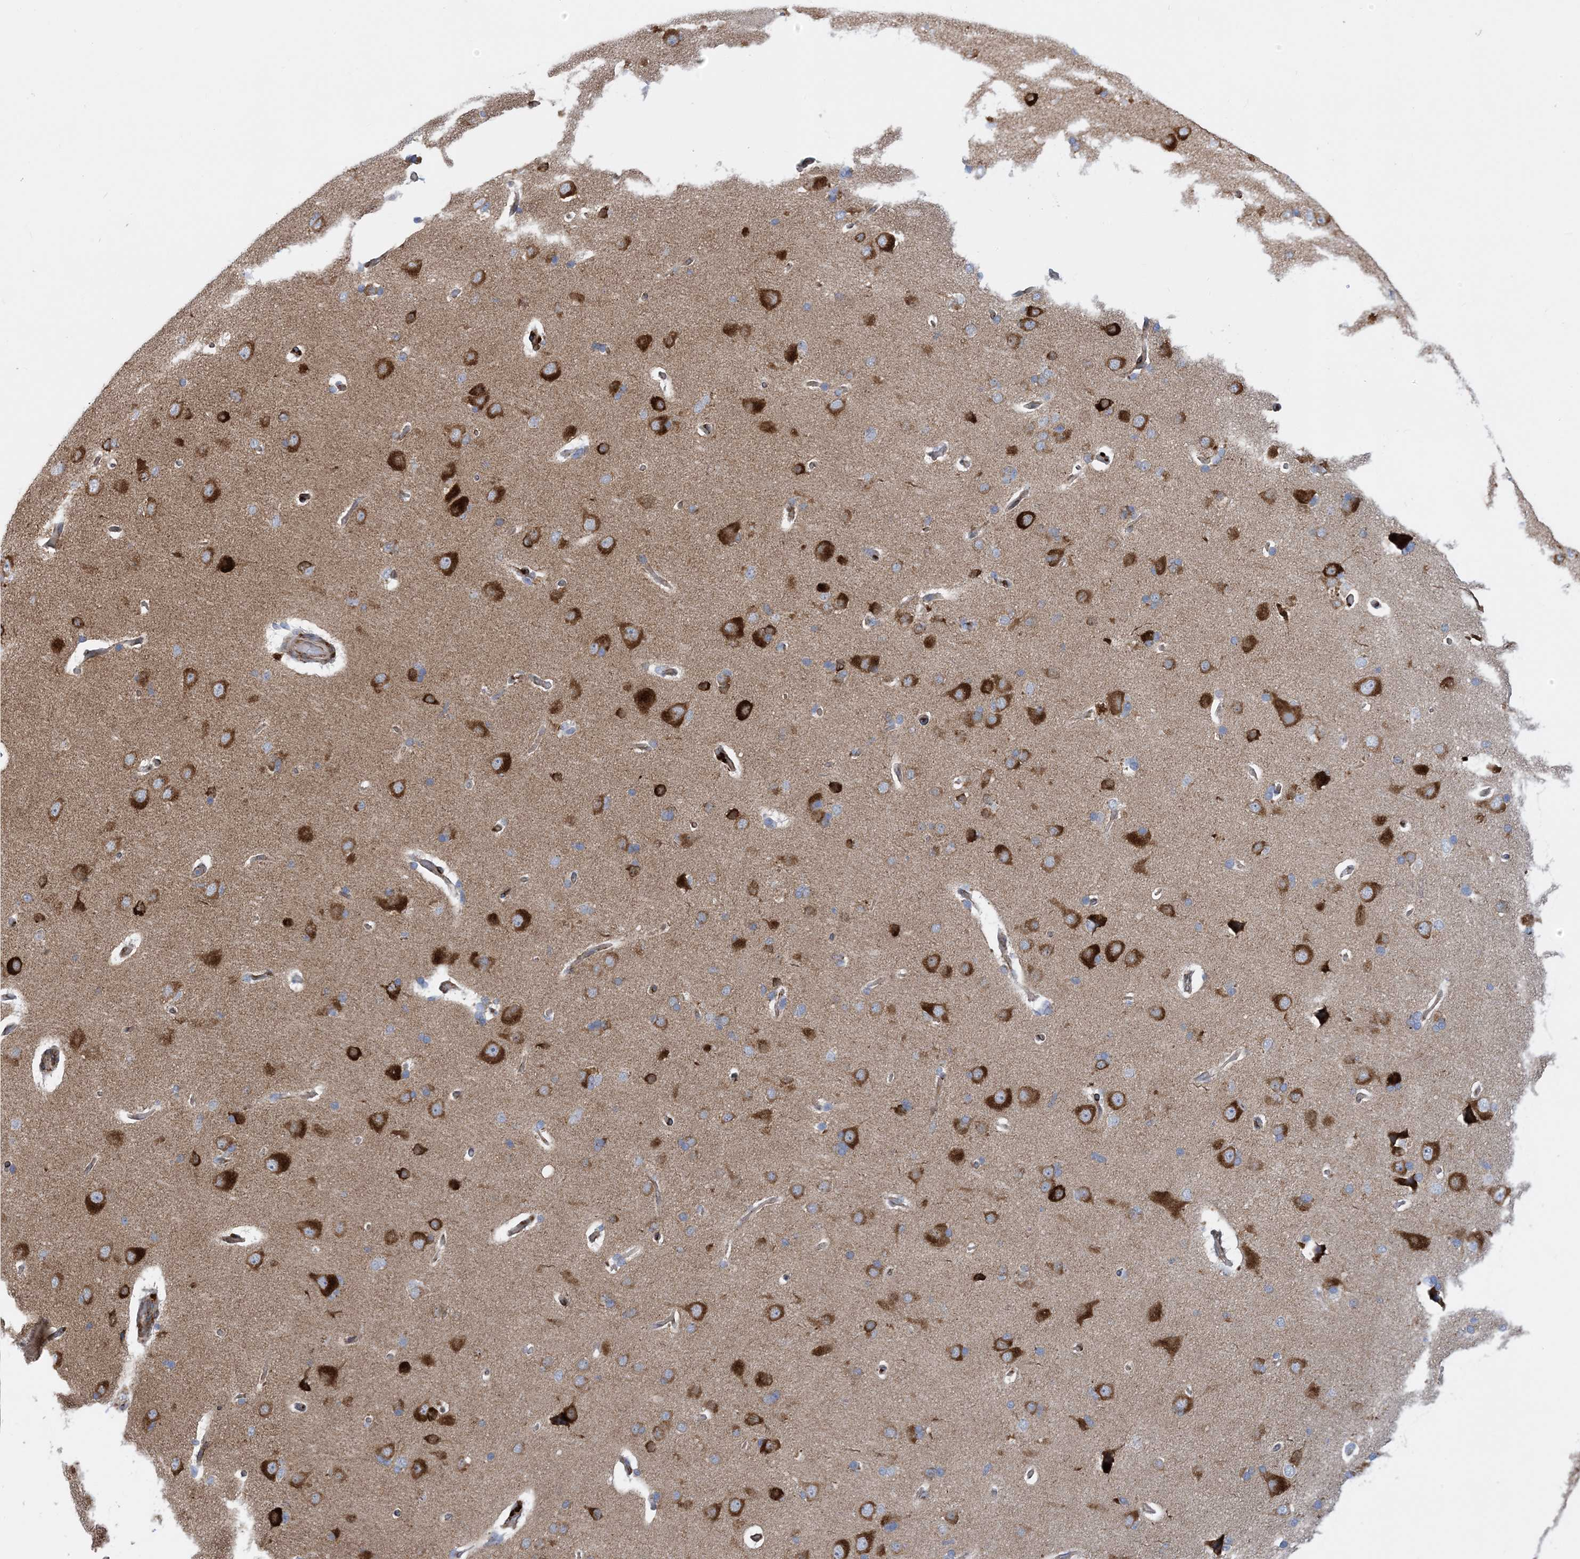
{"staining": {"intensity": "moderate", "quantity": "25%-75%", "location": "cytoplasmic/membranous"}, "tissue": "cerebral cortex", "cell_type": "Endothelial cells", "image_type": "normal", "snomed": [{"axis": "morphology", "description": "Normal tissue, NOS"}, {"axis": "topography", "description": "Cerebral cortex"}], "caption": "Benign cerebral cortex displays moderate cytoplasmic/membranous expression in approximately 25%-75% of endothelial cells, visualized by immunohistochemistry. Ihc stains the protein of interest in brown and the nuclei are stained blue.", "gene": "RBMS3", "patient": {"sex": "male", "age": 62}}